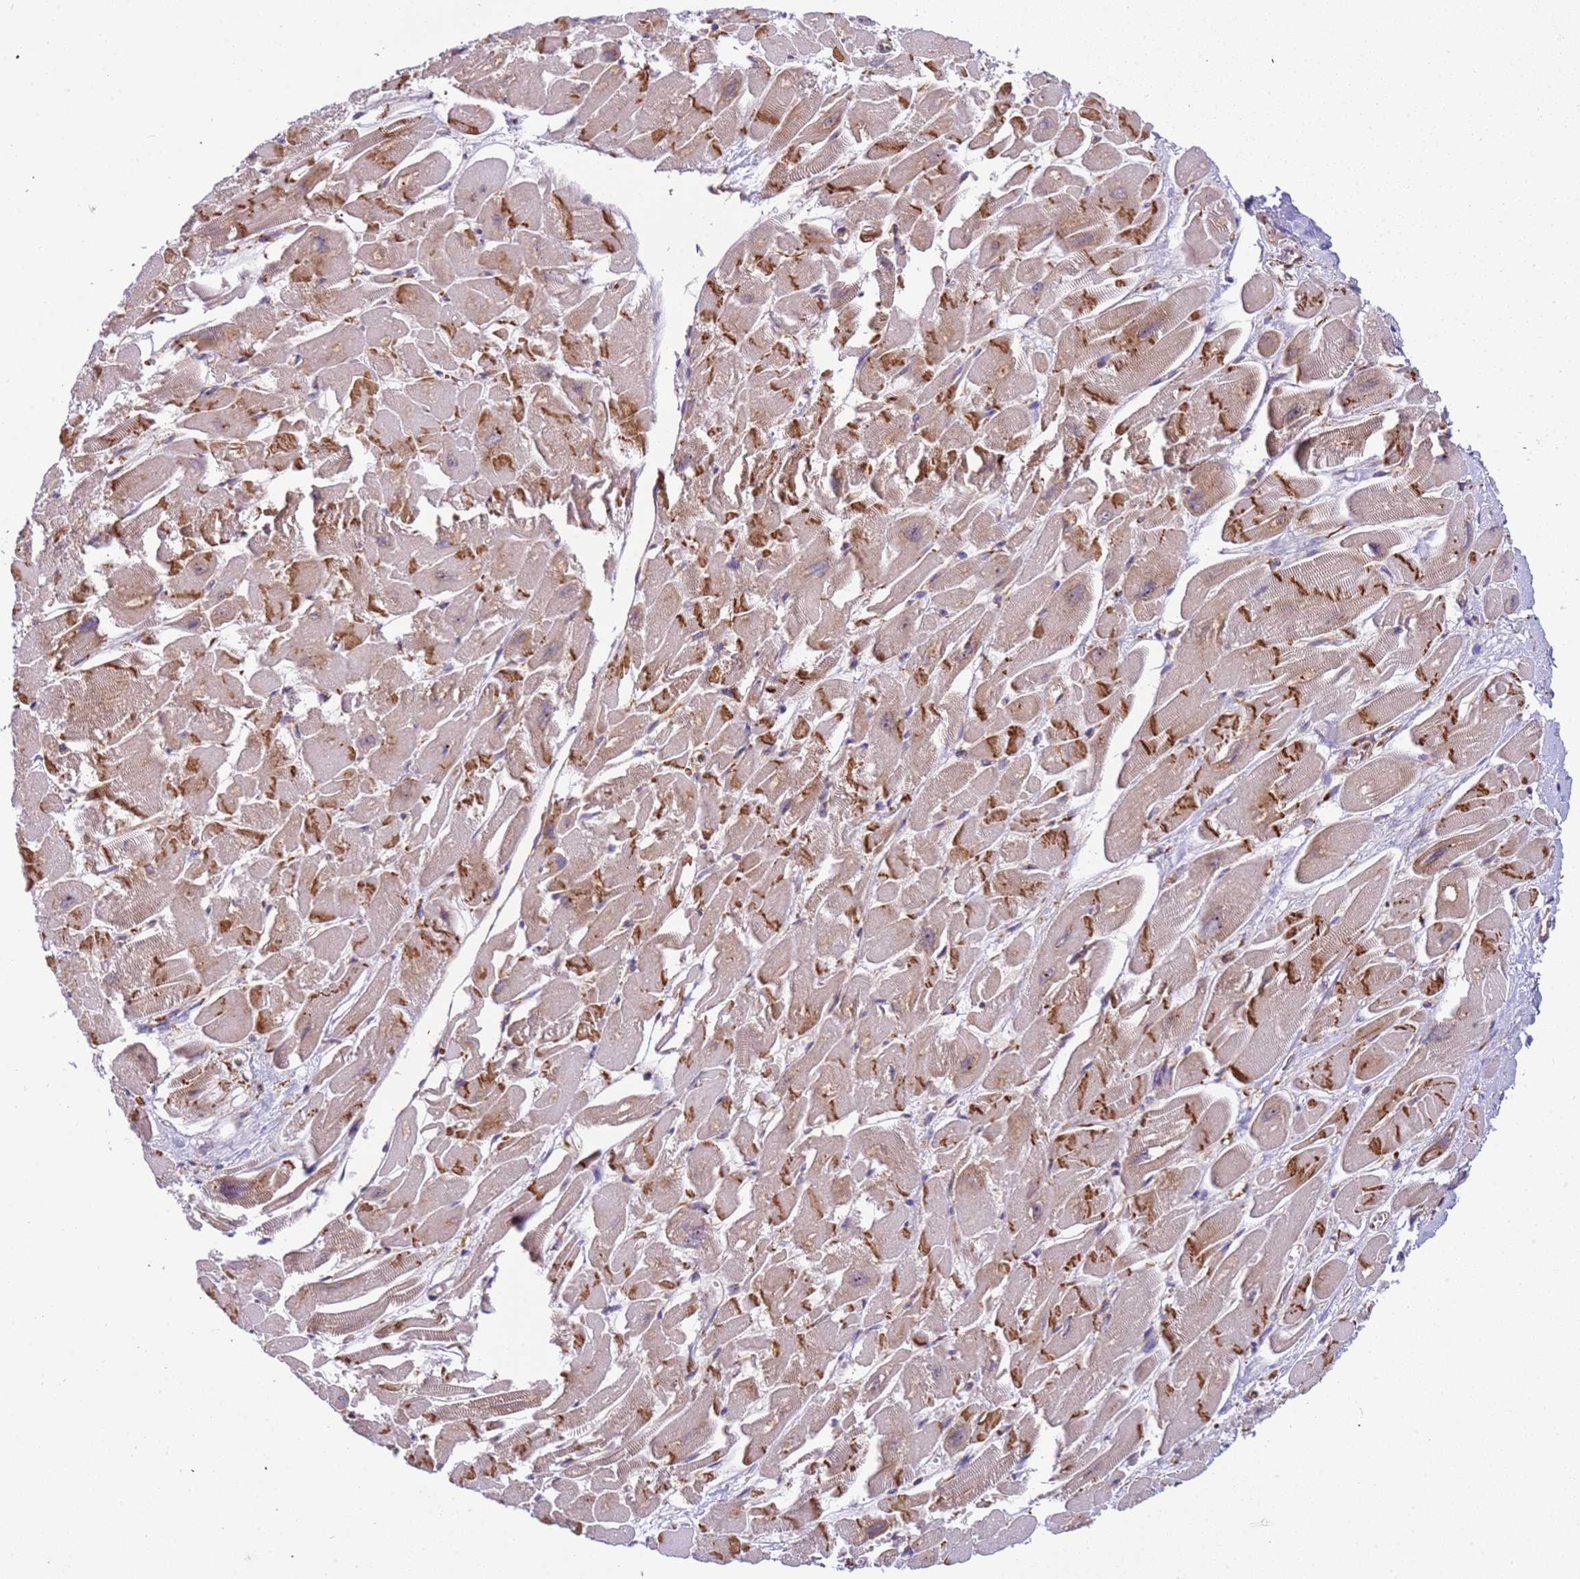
{"staining": {"intensity": "moderate", "quantity": "25%-75%", "location": "cytoplasmic/membranous"}, "tissue": "heart muscle", "cell_type": "Cardiomyocytes", "image_type": "normal", "snomed": [{"axis": "morphology", "description": "Normal tissue, NOS"}, {"axis": "topography", "description": "Heart"}], "caption": "Immunohistochemical staining of normal human heart muscle demonstrates medium levels of moderate cytoplasmic/membranous staining in about 25%-75% of cardiomyocytes. The staining was performed using DAB (3,3'-diaminobenzidine), with brown indicating positive protein expression. Nuclei are stained blue with hematoxylin.", "gene": "RPL36", "patient": {"sex": "male", "age": 54}}